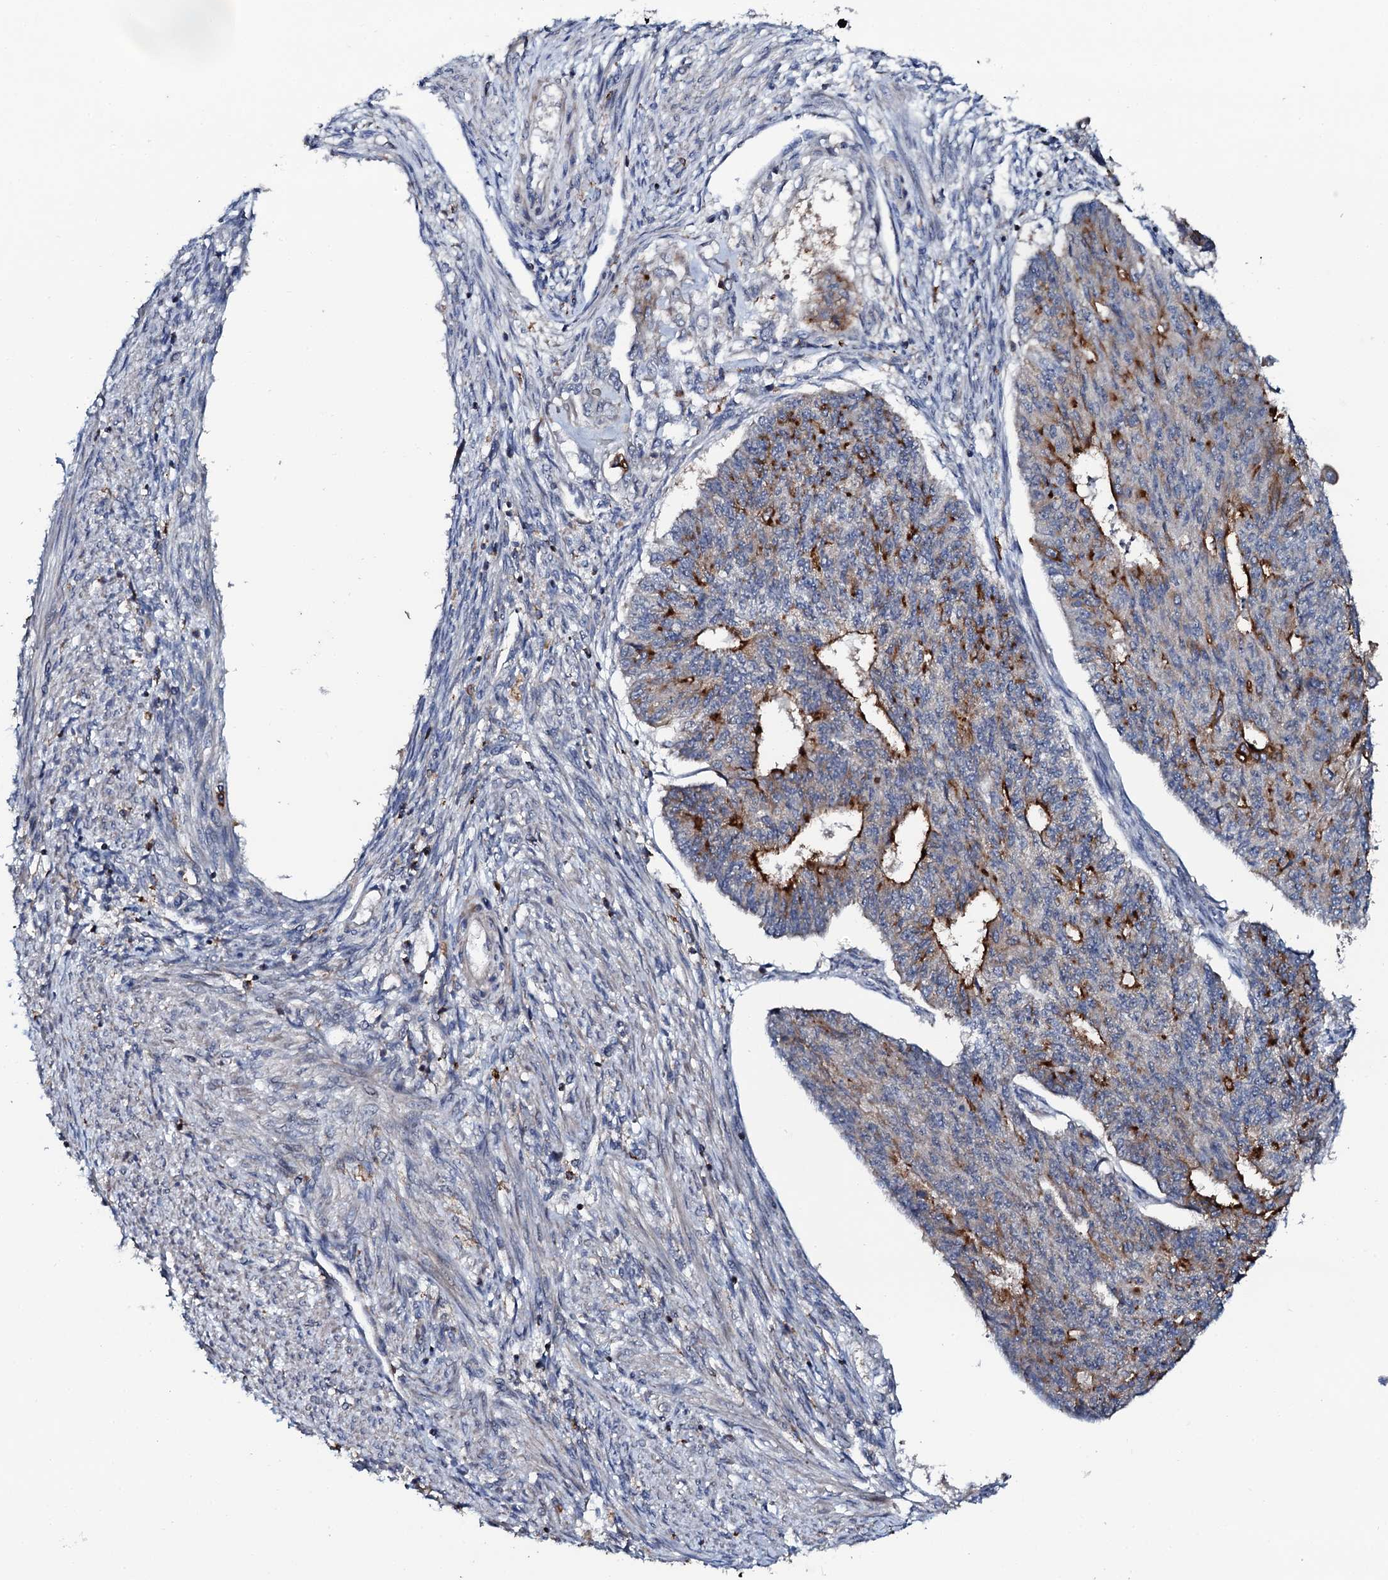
{"staining": {"intensity": "strong", "quantity": "25%-75%", "location": "cytoplasmic/membranous"}, "tissue": "endometrial cancer", "cell_type": "Tumor cells", "image_type": "cancer", "snomed": [{"axis": "morphology", "description": "Adenocarcinoma, NOS"}, {"axis": "topography", "description": "Endometrium"}], "caption": "Immunohistochemistry staining of endometrial adenocarcinoma, which shows high levels of strong cytoplasmic/membranous staining in approximately 25%-75% of tumor cells indicating strong cytoplasmic/membranous protein staining. The staining was performed using DAB (3,3'-diaminobenzidine) (brown) for protein detection and nuclei were counterstained in hematoxylin (blue).", "gene": "VAMP8", "patient": {"sex": "female", "age": 32}}